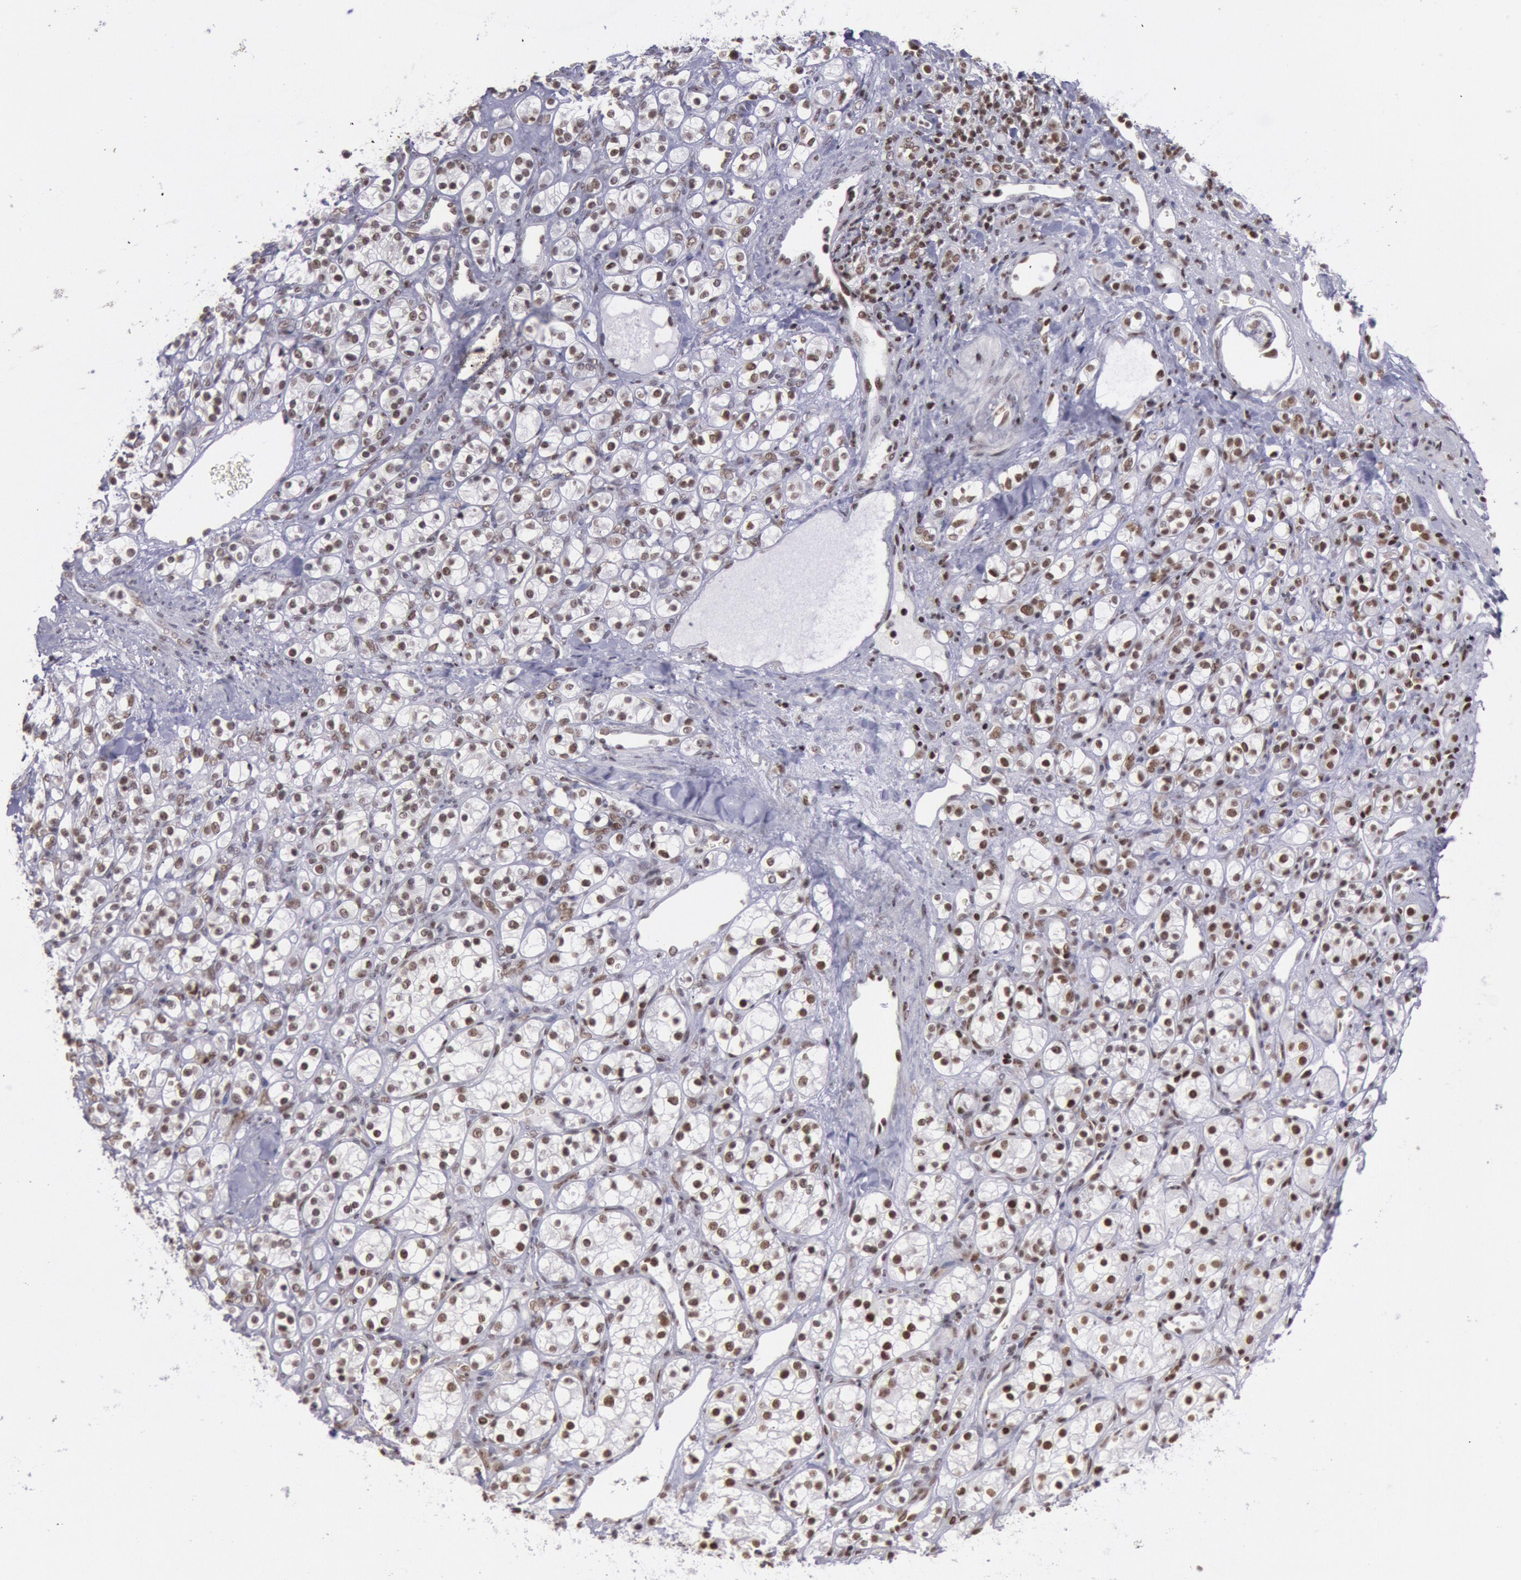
{"staining": {"intensity": "moderate", "quantity": ">75%", "location": "nuclear"}, "tissue": "renal cancer", "cell_type": "Tumor cells", "image_type": "cancer", "snomed": [{"axis": "morphology", "description": "Adenocarcinoma, NOS"}, {"axis": "topography", "description": "Kidney"}], "caption": "A photomicrograph of adenocarcinoma (renal) stained for a protein demonstrates moderate nuclear brown staining in tumor cells.", "gene": "NKAP", "patient": {"sex": "male", "age": 77}}